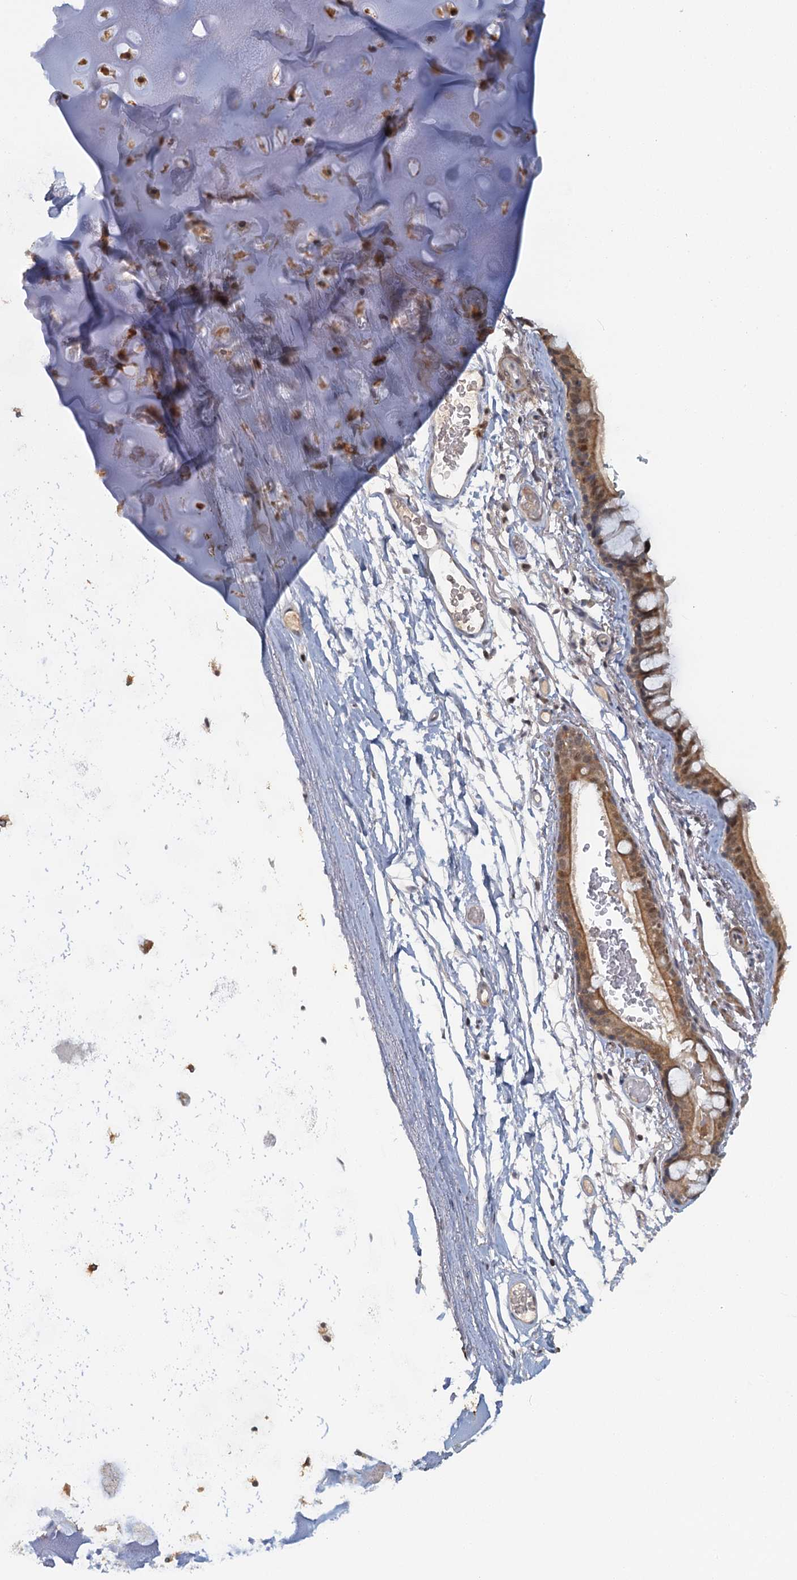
{"staining": {"intensity": "moderate", "quantity": ">75%", "location": "cytoplasmic/membranous,nuclear"}, "tissue": "bronchus", "cell_type": "Respiratory epithelial cells", "image_type": "normal", "snomed": [{"axis": "morphology", "description": "Normal tissue, NOS"}, {"axis": "topography", "description": "Cartilage tissue"}], "caption": "This histopathology image reveals IHC staining of normal human bronchus, with medium moderate cytoplasmic/membranous,nuclear expression in approximately >75% of respiratory epithelial cells.", "gene": "GPATCH11", "patient": {"sex": "male", "age": 63}}